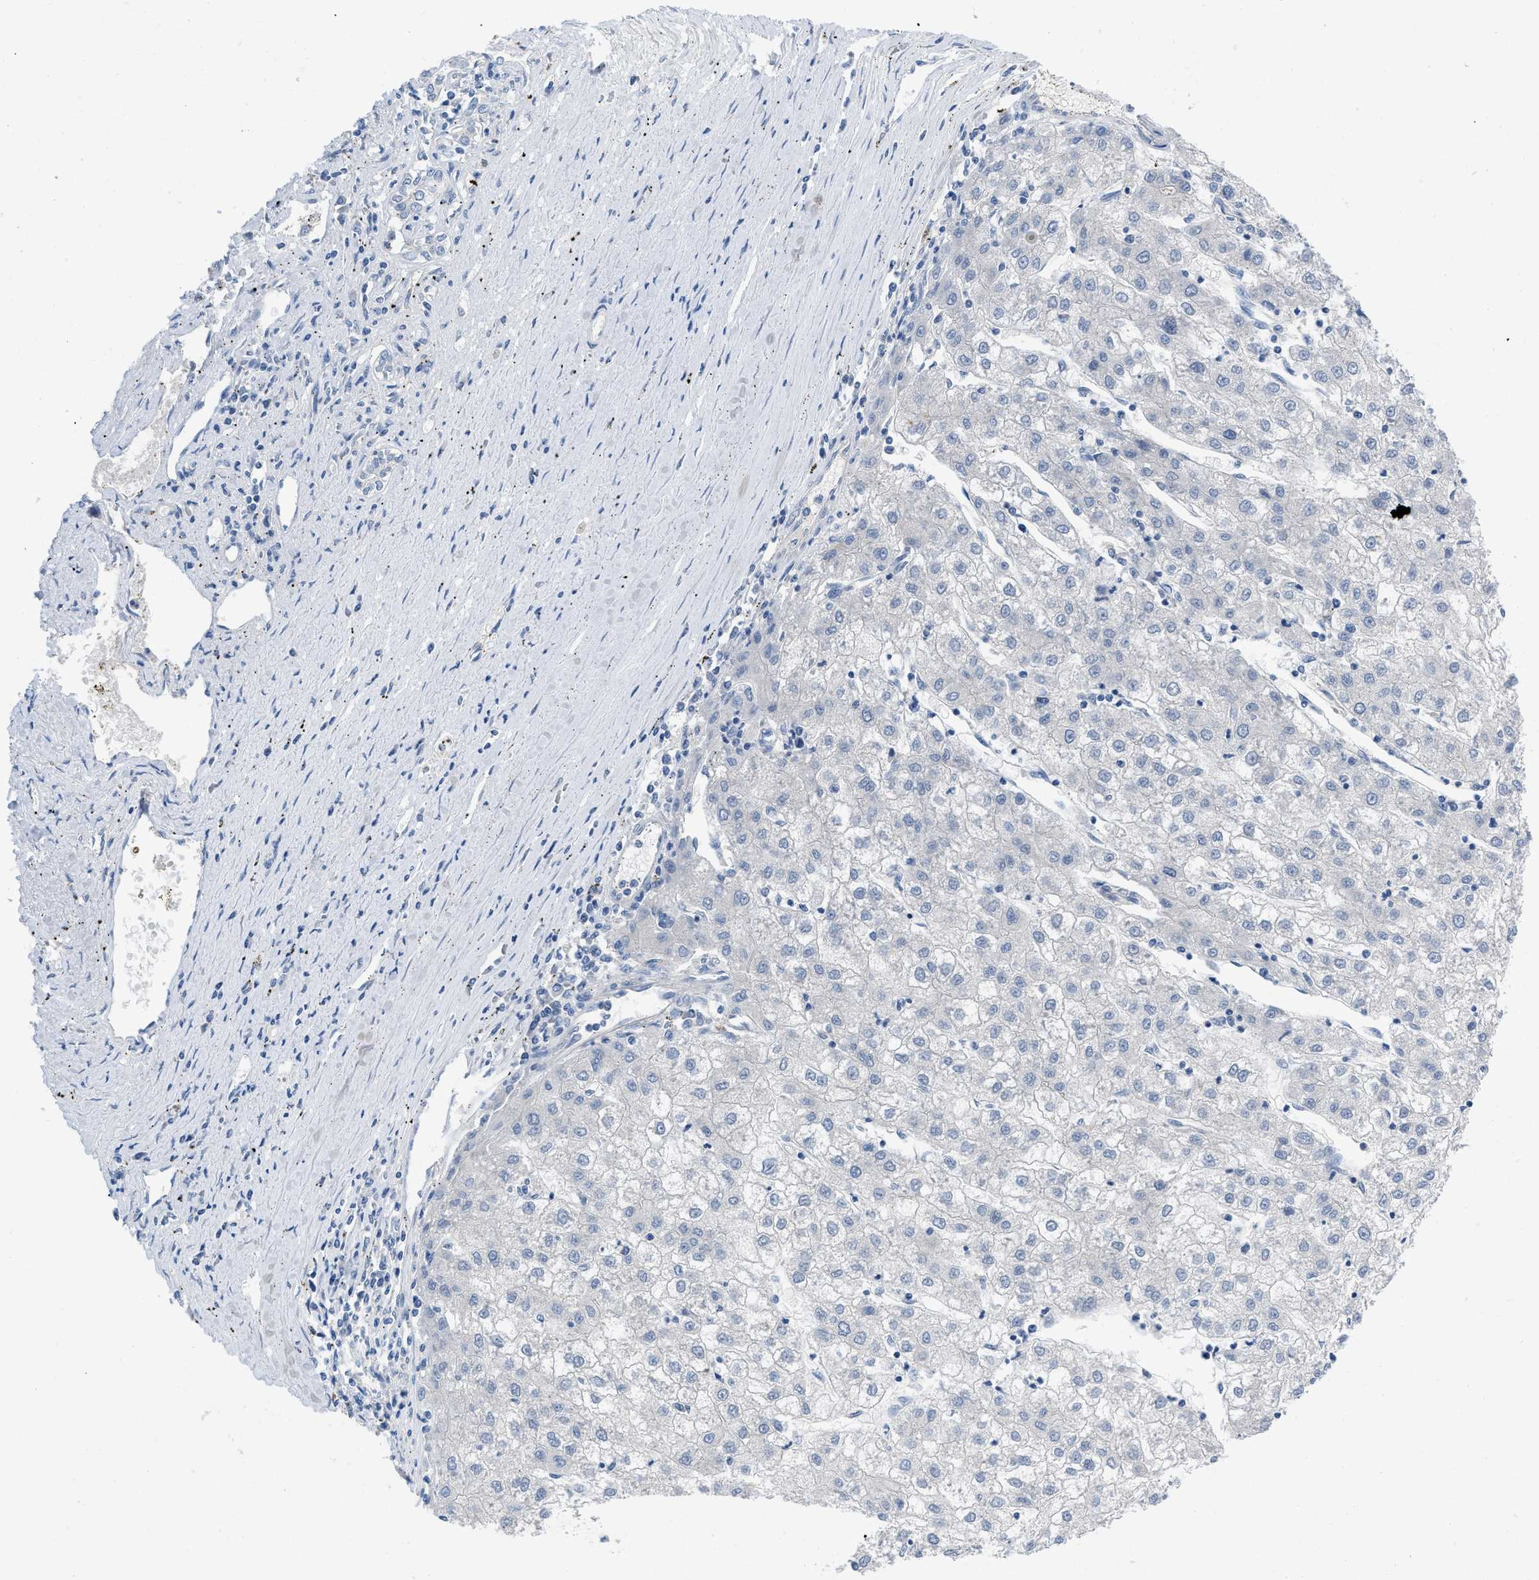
{"staining": {"intensity": "negative", "quantity": "none", "location": "none"}, "tissue": "liver cancer", "cell_type": "Tumor cells", "image_type": "cancer", "snomed": [{"axis": "morphology", "description": "Carcinoma, Hepatocellular, NOS"}, {"axis": "topography", "description": "Liver"}], "caption": "The histopathology image displays no significant expression in tumor cells of liver hepatocellular carcinoma.", "gene": "PYY", "patient": {"sex": "male", "age": 72}}